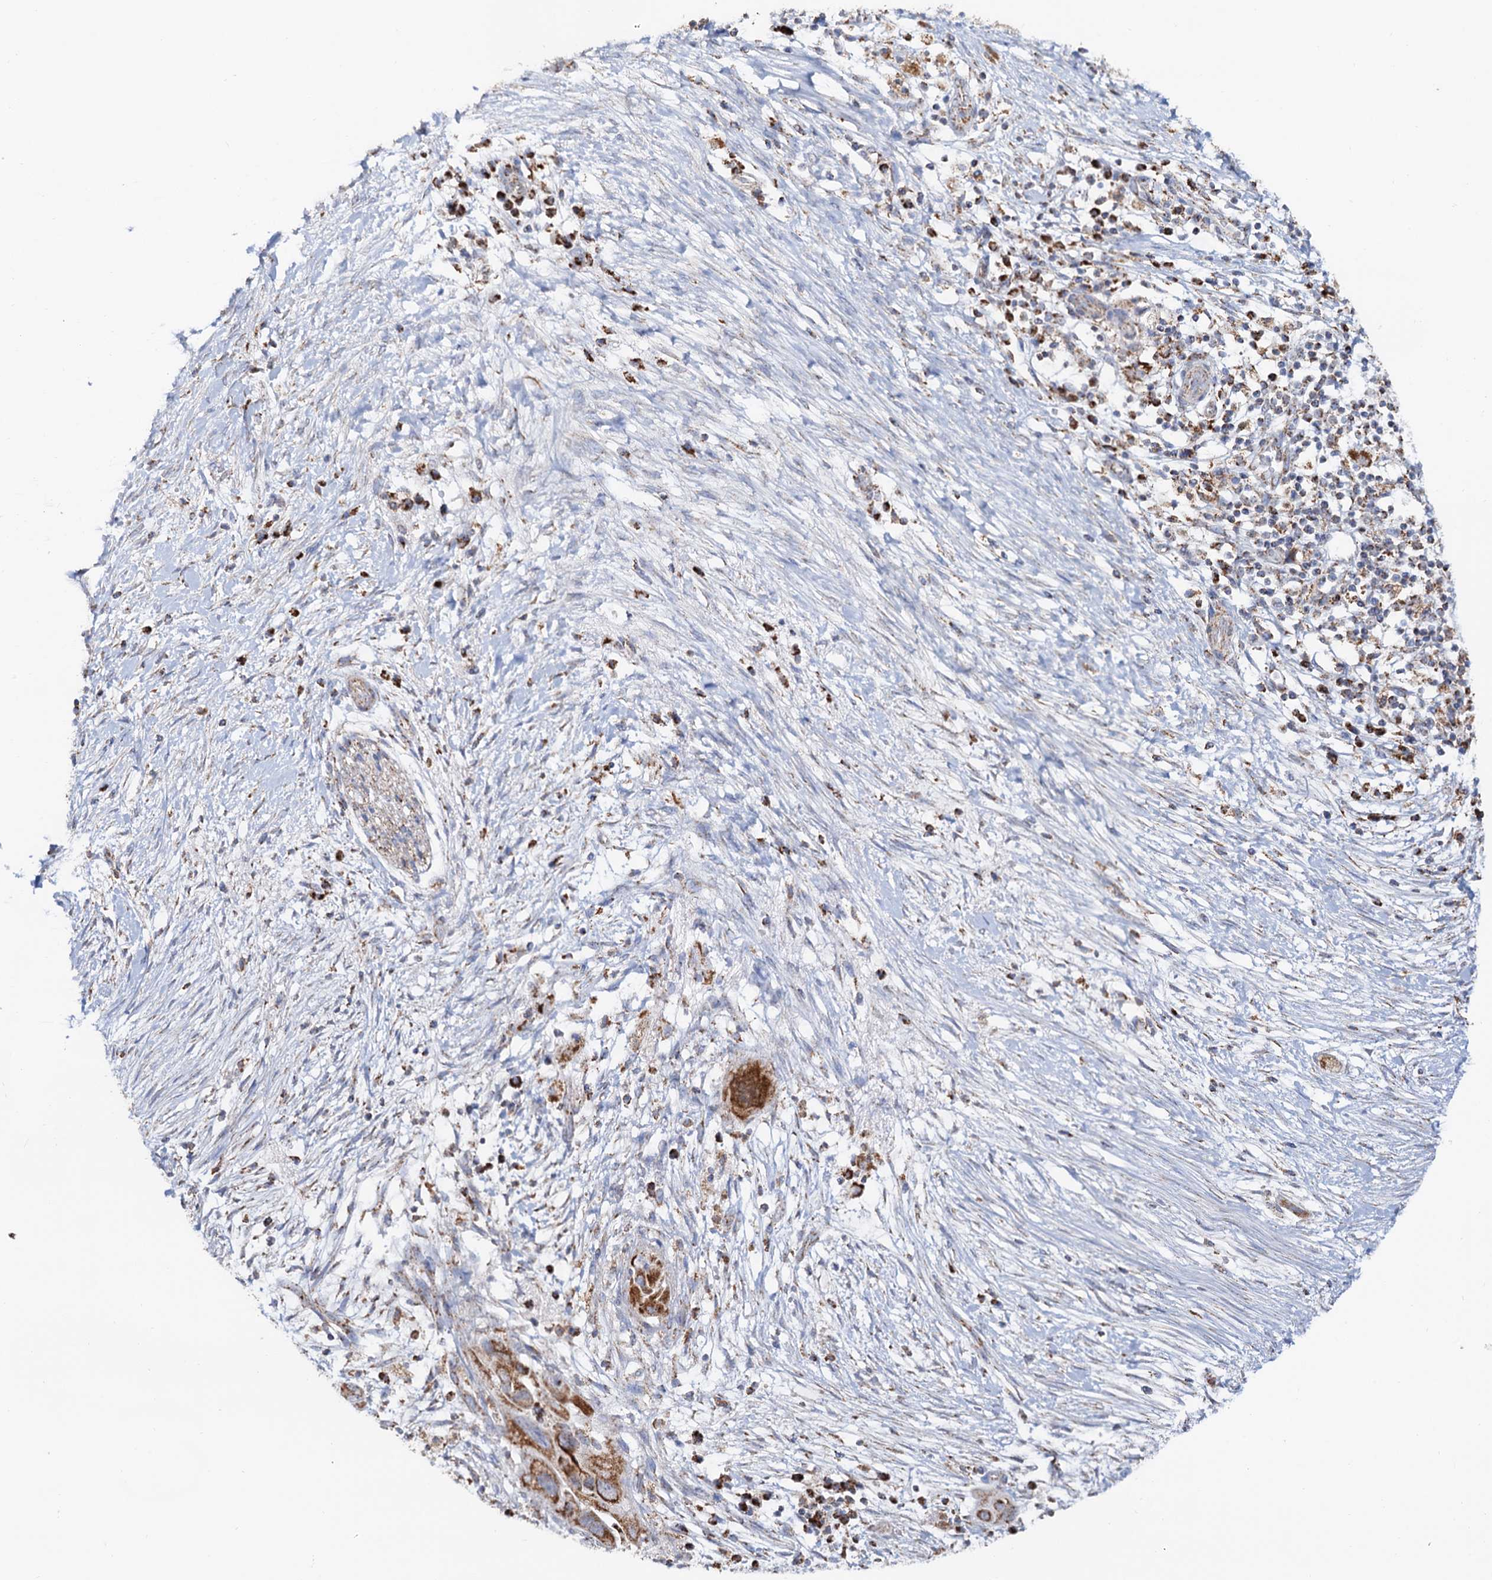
{"staining": {"intensity": "moderate", "quantity": ">75%", "location": "cytoplasmic/membranous"}, "tissue": "pancreatic cancer", "cell_type": "Tumor cells", "image_type": "cancer", "snomed": [{"axis": "morphology", "description": "Adenocarcinoma, NOS"}, {"axis": "topography", "description": "Pancreas"}], "caption": "IHC micrograph of pancreatic adenocarcinoma stained for a protein (brown), which displays medium levels of moderate cytoplasmic/membranous positivity in approximately >75% of tumor cells.", "gene": "C2CD3", "patient": {"sex": "male", "age": 68}}